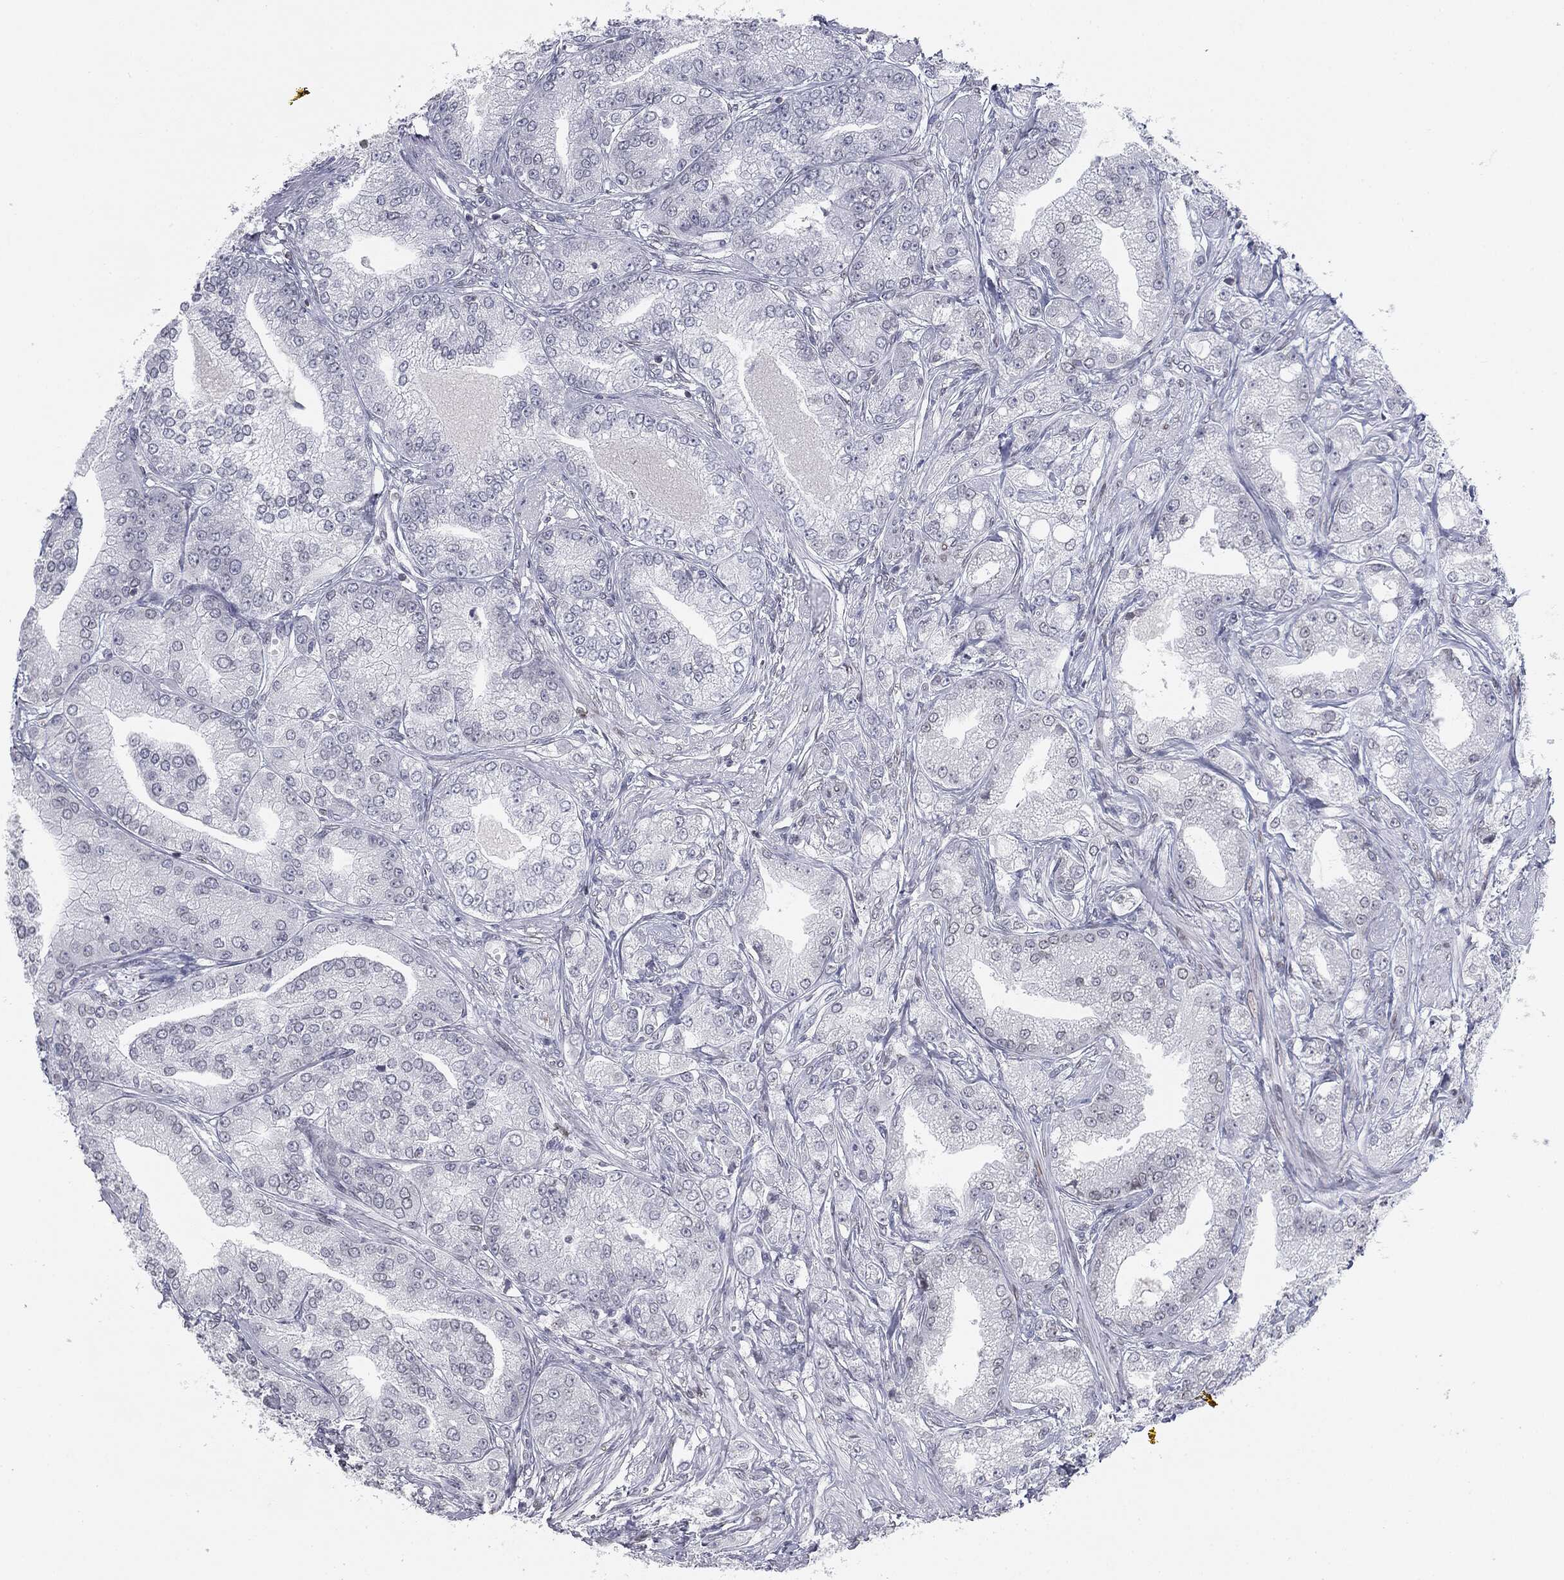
{"staining": {"intensity": "negative", "quantity": "none", "location": "none"}, "tissue": "prostate cancer", "cell_type": "Tumor cells", "image_type": "cancer", "snomed": [{"axis": "morphology", "description": "Adenocarcinoma, High grade"}, {"axis": "topography", "description": "Prostate"}], "caption": "Tumor cells are negative for brown protein staining in prostate high-grade adenocarcinoma.", "gene": "ALDOB", "patient": {"sex": "male", "age": 61}}